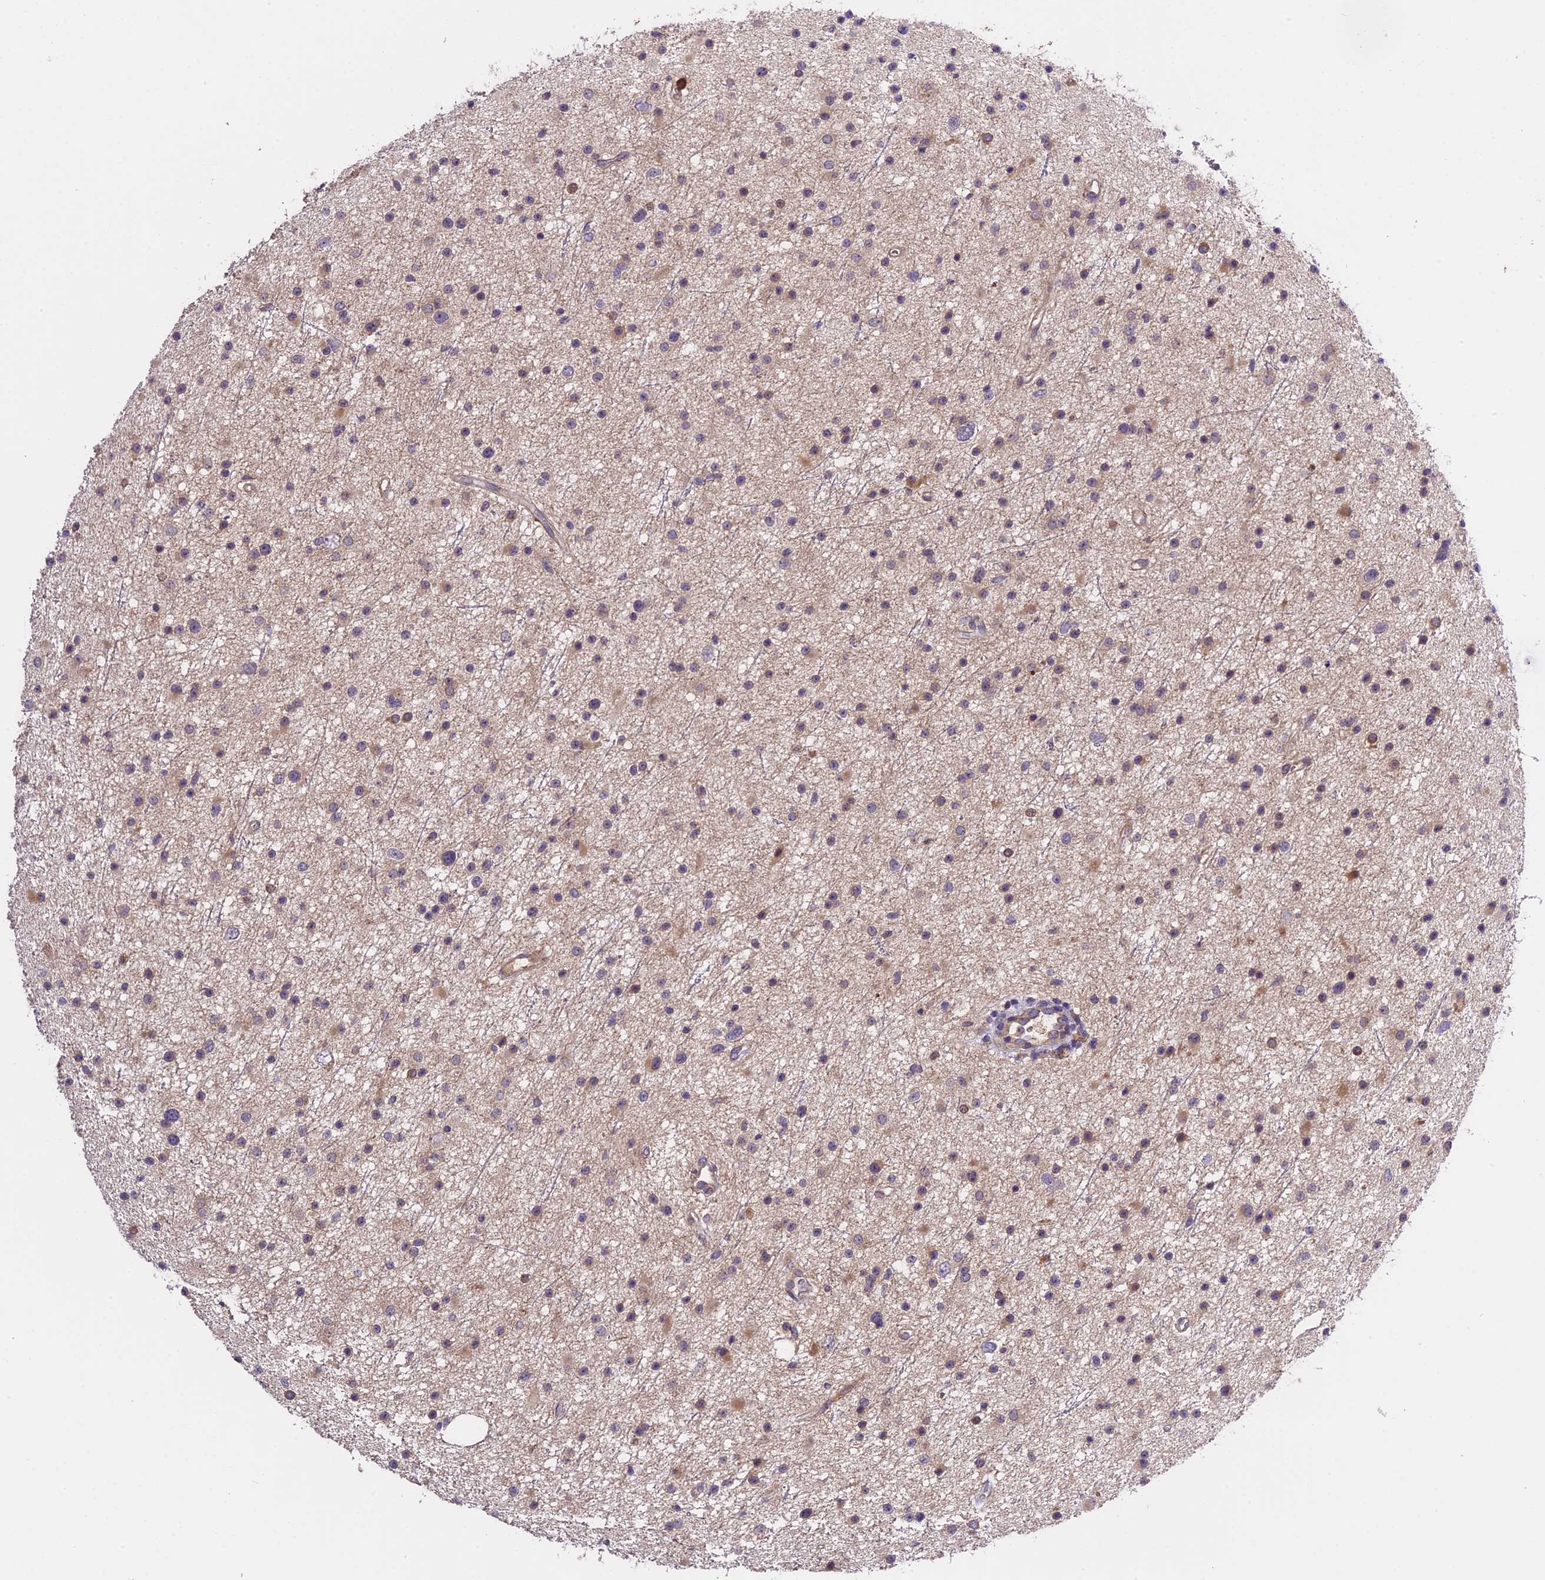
{"staining": {"intensity": "weak", "quantity": "25%-75%", "location": "cytoplasmic/membranous"}, "tissue": "glioma", "cell_type": "Tumor cells", "image_type": "cancer", "snomed": [{"axis": "morphology", "description": "Glioma, malignant, Low grade"}, {"axis": "topography", "description": "Cerebral cortex"}], "caption": "Protein analysis of glioma tissue demonstrates weak cytoplasmic/membranous staining in approximately 25%-75% of tumor cells.", "gene": "ABCC10", "patient": {"sex": "female", "age": 39}}